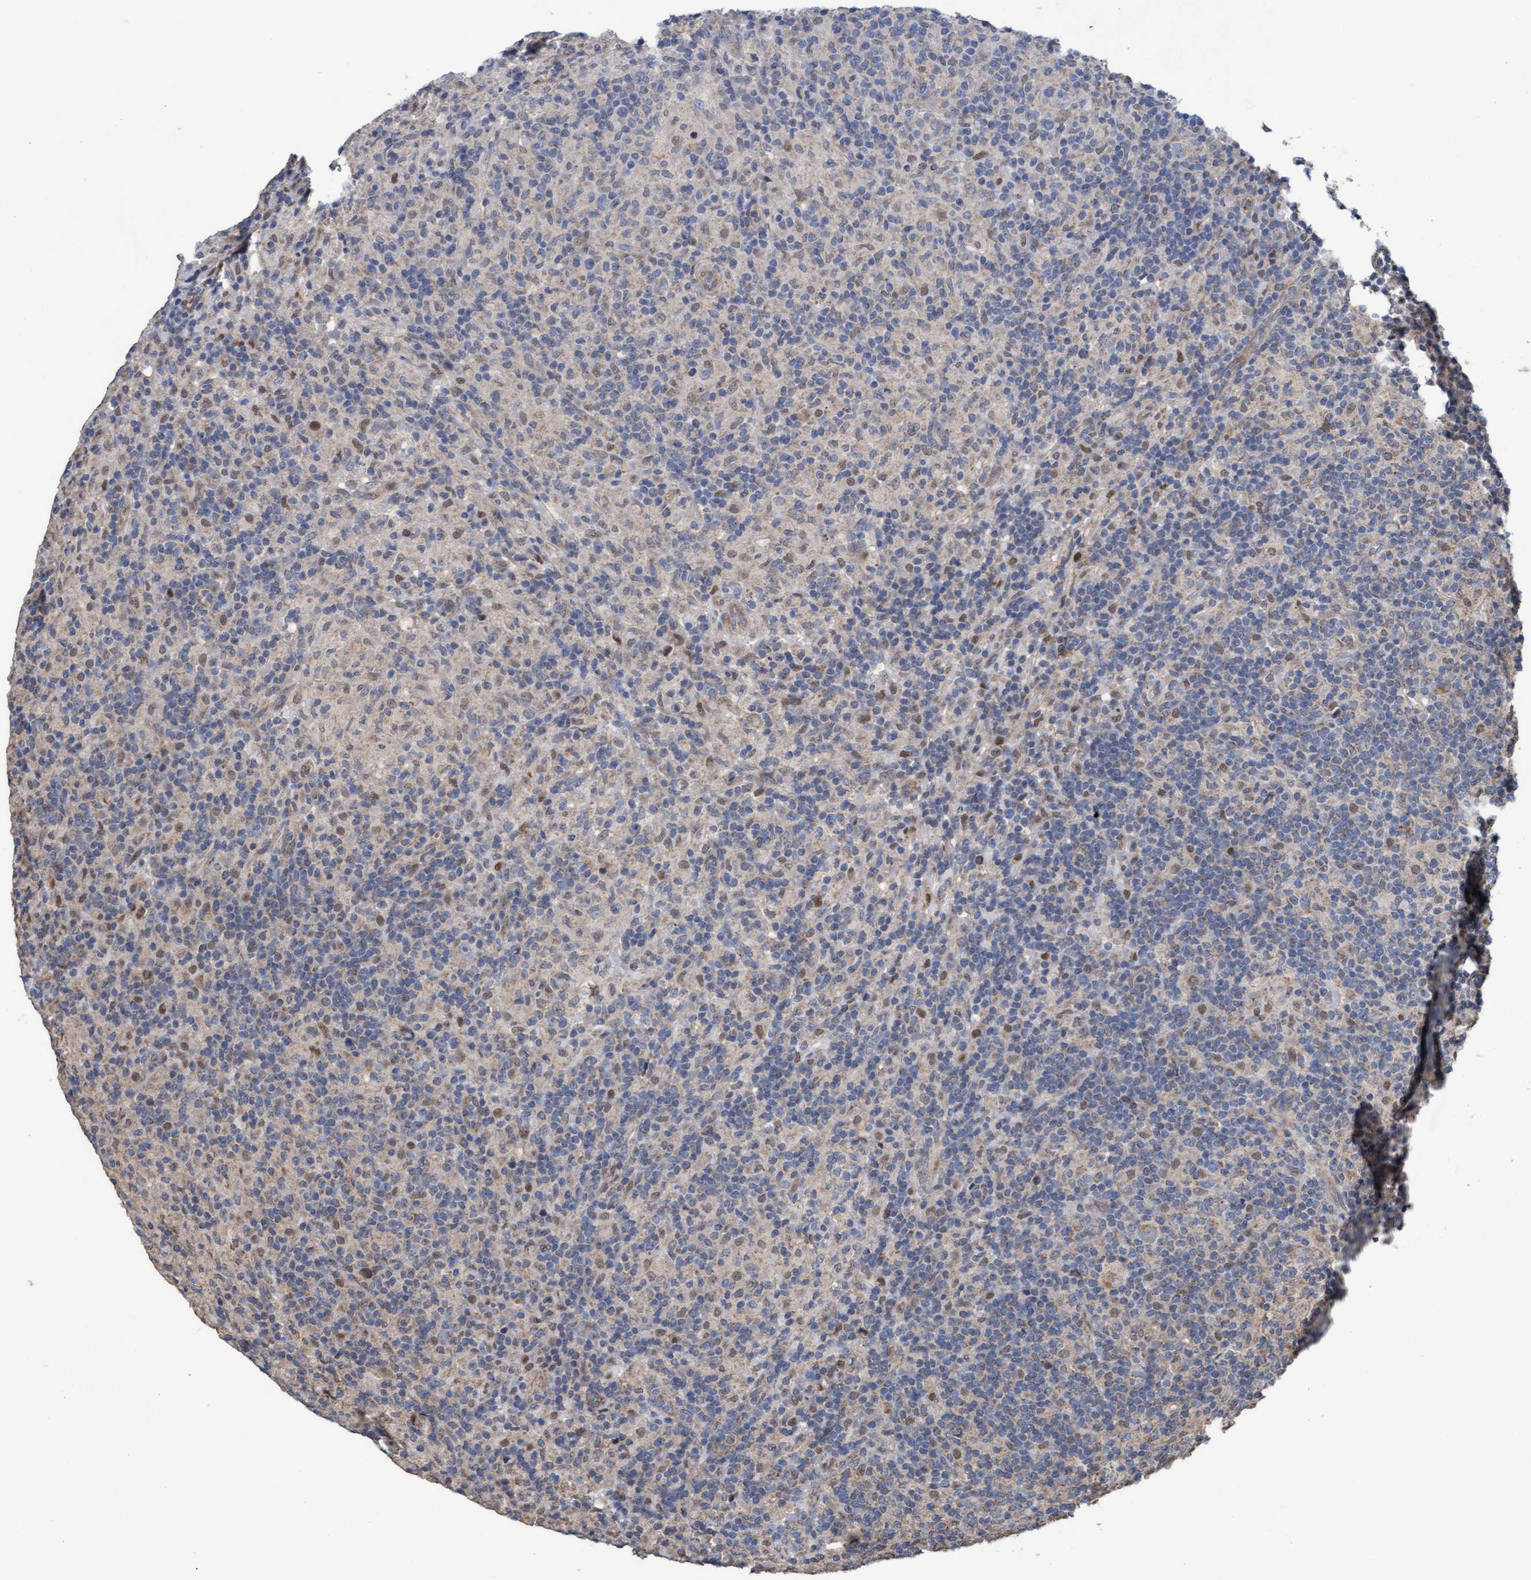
{"staining": {"intensity": "weak", "quantity": "25%-75%", "location": "cytoplasmic/membranous"}, "tissue": "lymphoma", "cell_type": "Tumor cells", "image_type": "cancer", "snomed": [{"axis": "morphology", "description": "Hodgkin's disease, NOS"}, {"axis": "topography", "description": "Lymph node"}], "caption": "This image demonstrates IHC staining of human Hodgkin's disease, with low weak cytoplasmic/membranous expression in approximately 25%-75% of tumor cells.", "gene": "MRPL38", "patient": {"sex": "male", "age": 70}}